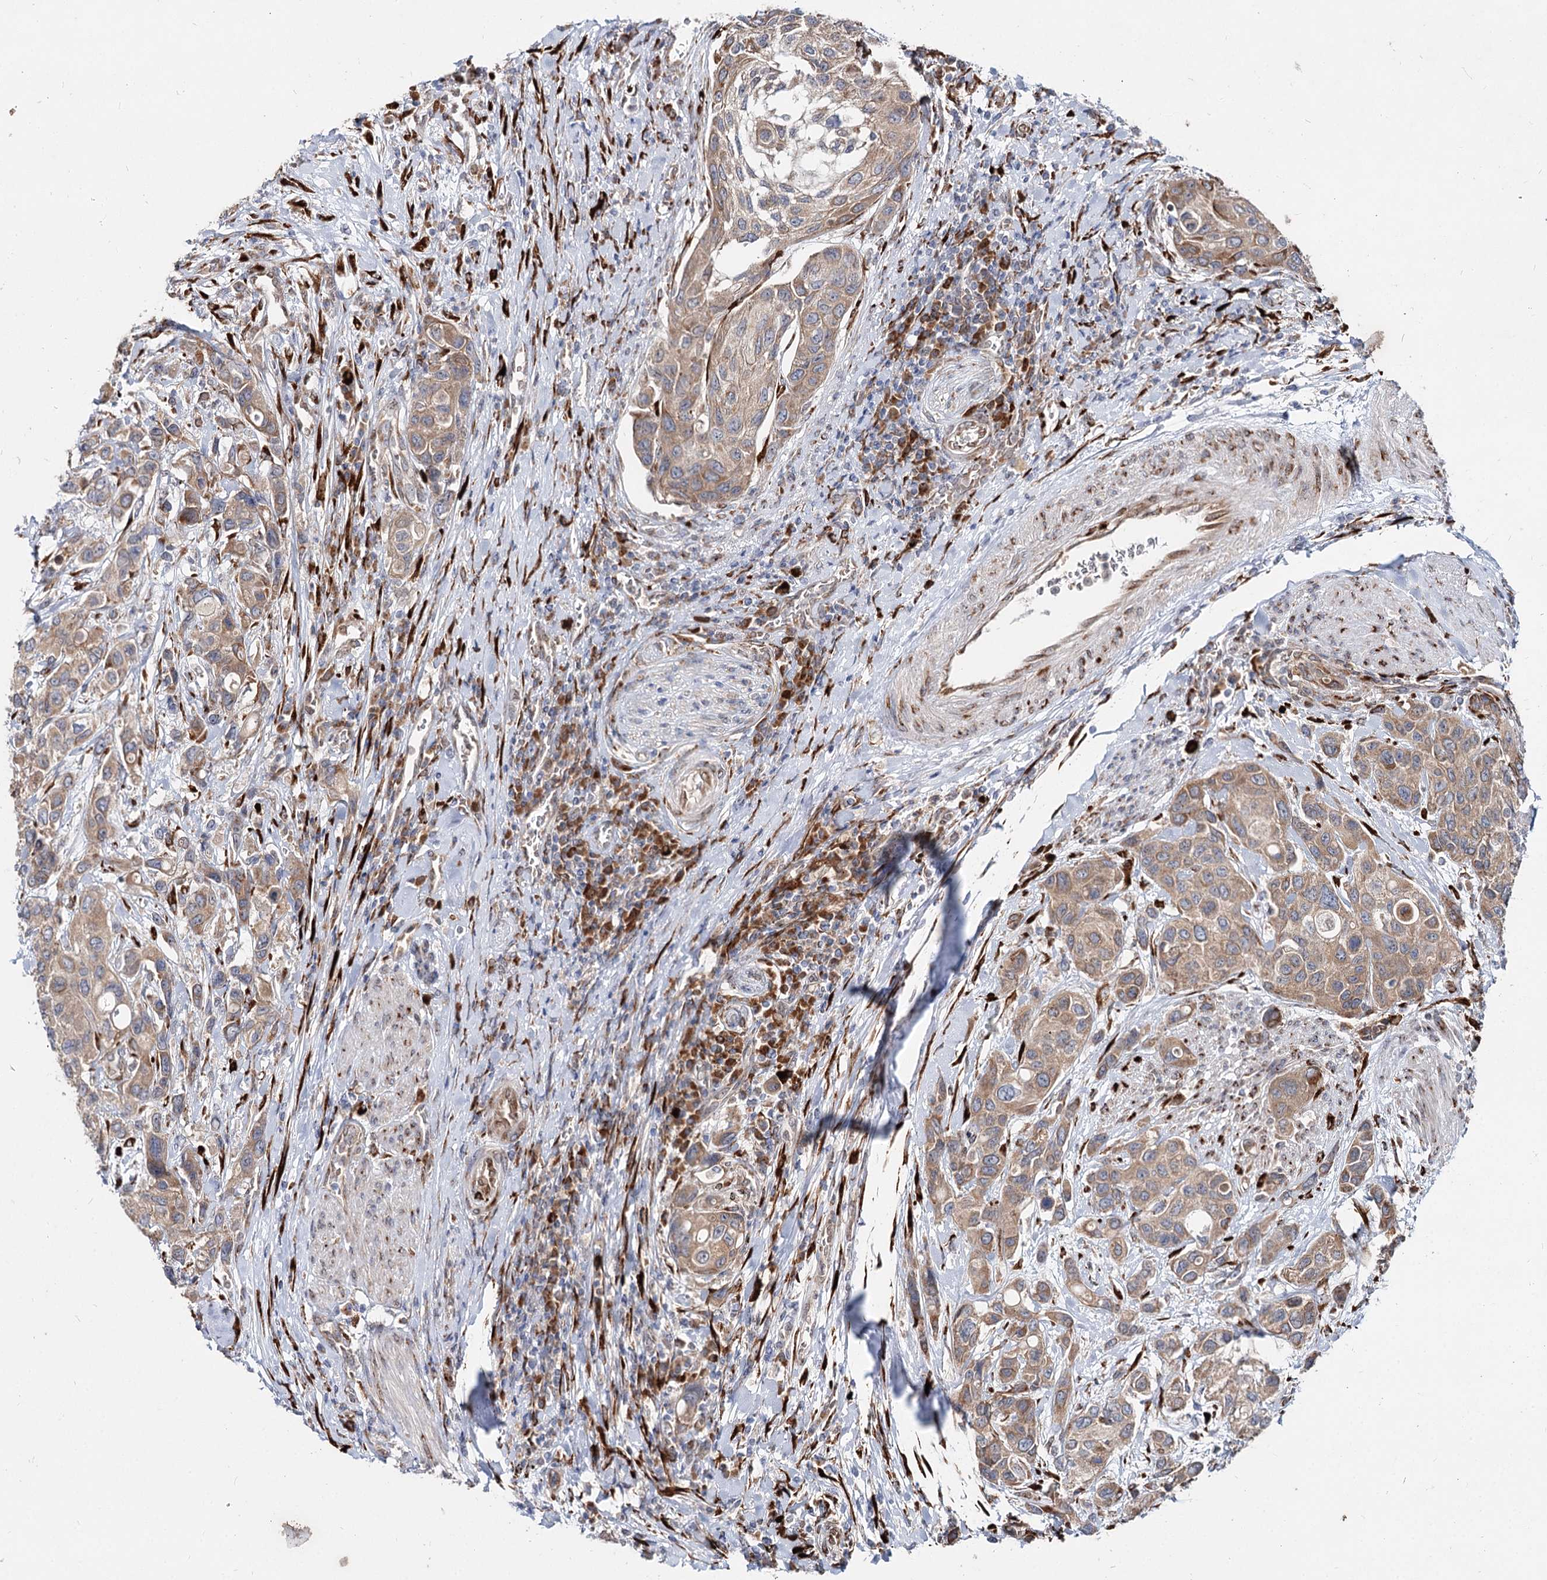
{"staining": {"intensity": "weak", "quantity": ">75%", "location": "cytoplasmic/membranous"}, "tissue": "urothelial cancer", "cell_type": "Tumor cells", "image_type": "cancer", "snomed": [{"axis": "morphology", "description": "Normal tissue, NOS"}, {"axis": "morphology", "description": "Urothelial carcinoma, High grade"}, {"axis": "topography", "description": "Vascular tissue"}, {"axis": "topography", "description": "Urinary bladder"}], "caption": "This image reveals IHC staining of urothelial cancer, with low weak cytoplasmic/membranous staining in about >75% of tumor cells.", "gene": "SPART", "patient": {"sex": "female", "age": 56}}